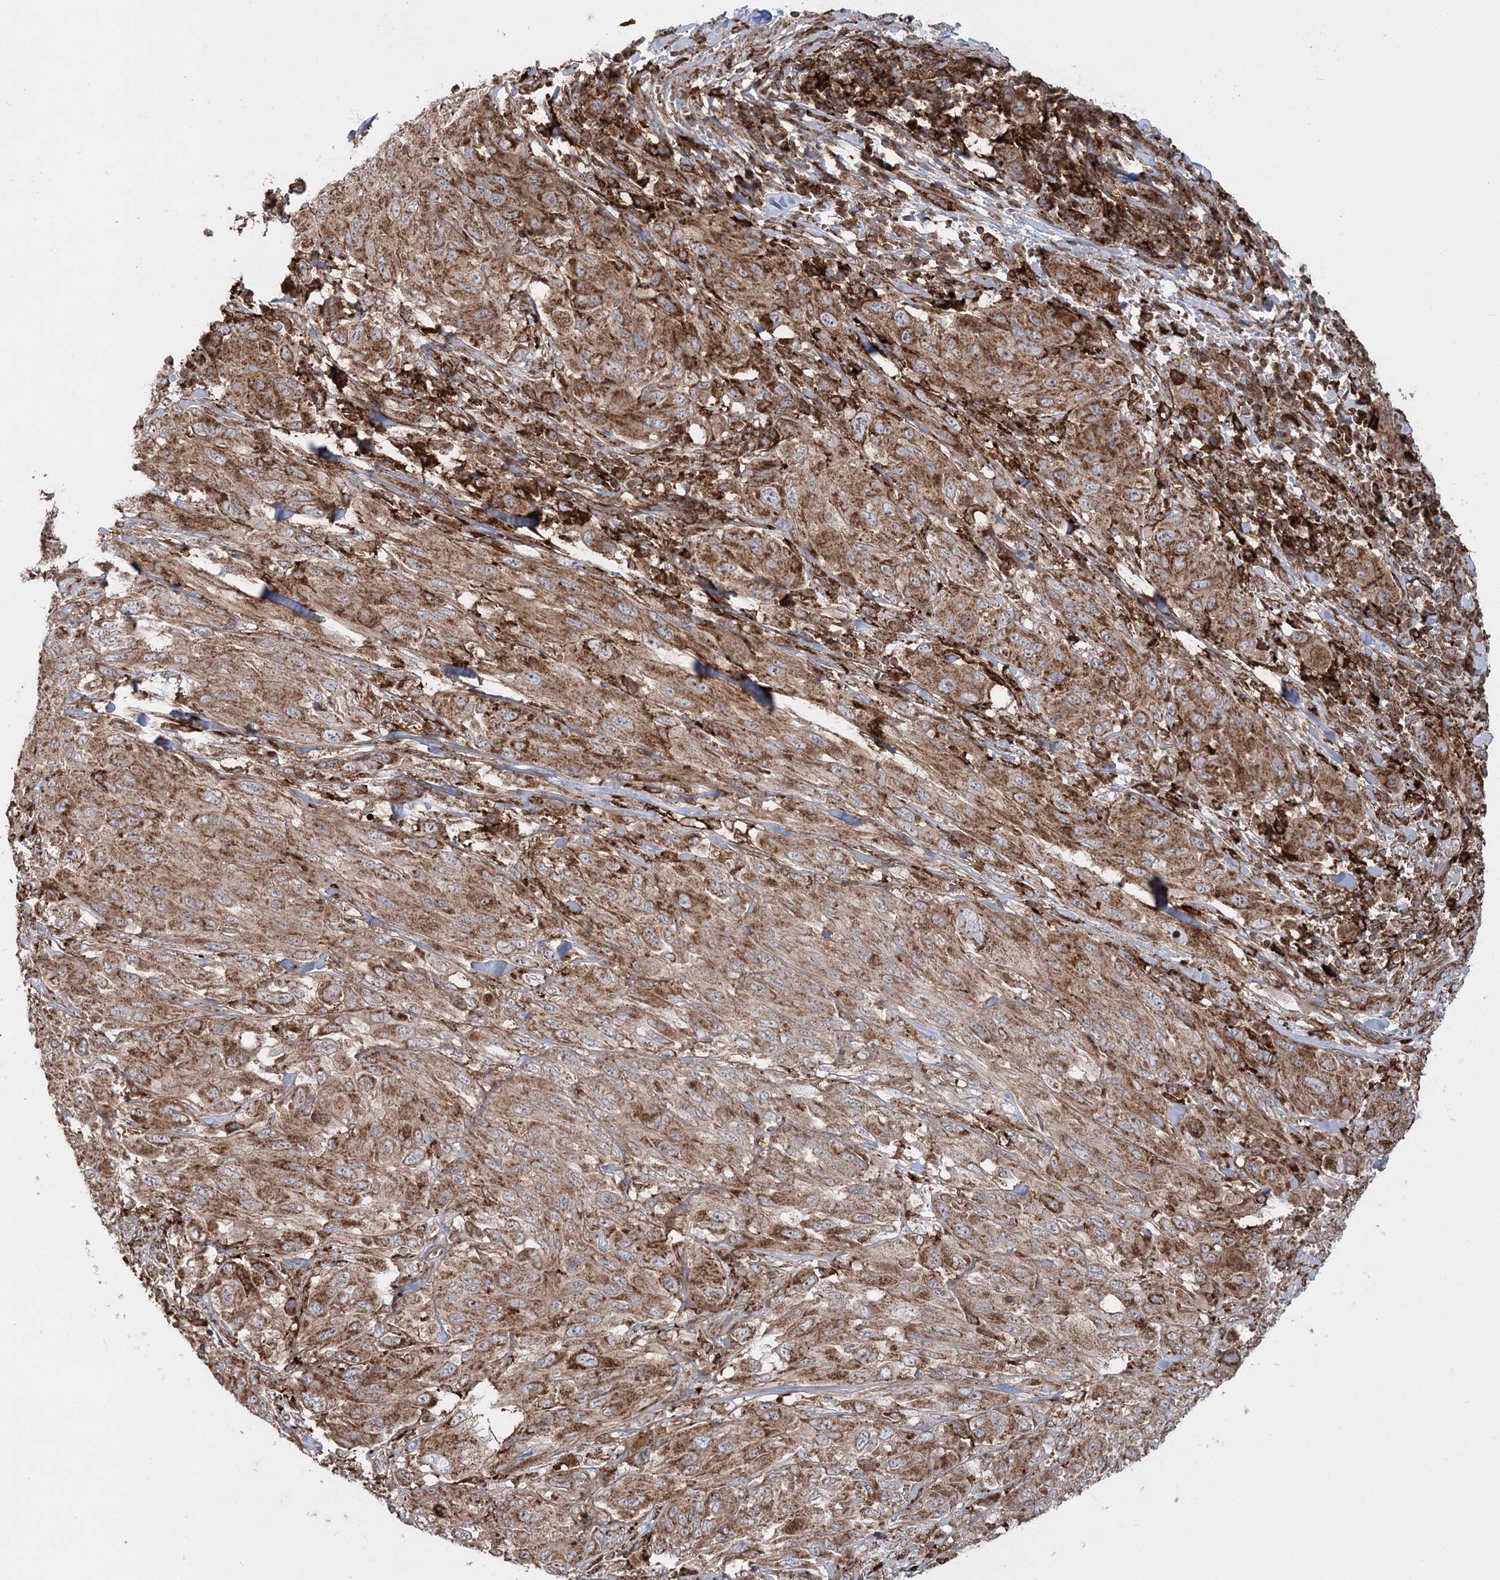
{"staining": {"intensity": "moderate", "quantity": ">75%", "location": "cytoplasmic/membranous"}, "tissue": "melanoma", "cell_type": "Tumor cells", "image_type": "cancer", "snomed": [{"axis": "morphology", "description": "Malignant melanoma, NOS"}, {"axis": "topography", "description": "Skin"}], "caption": "Immunohistochemical staining of melanoma shows moderate cytoplasmic/membranous protein expression in about >75% of tumor cells. Nuclei are stained in blue.", "gene": "LRPPRC", "patient": {"sex": "female", "age": 91}}